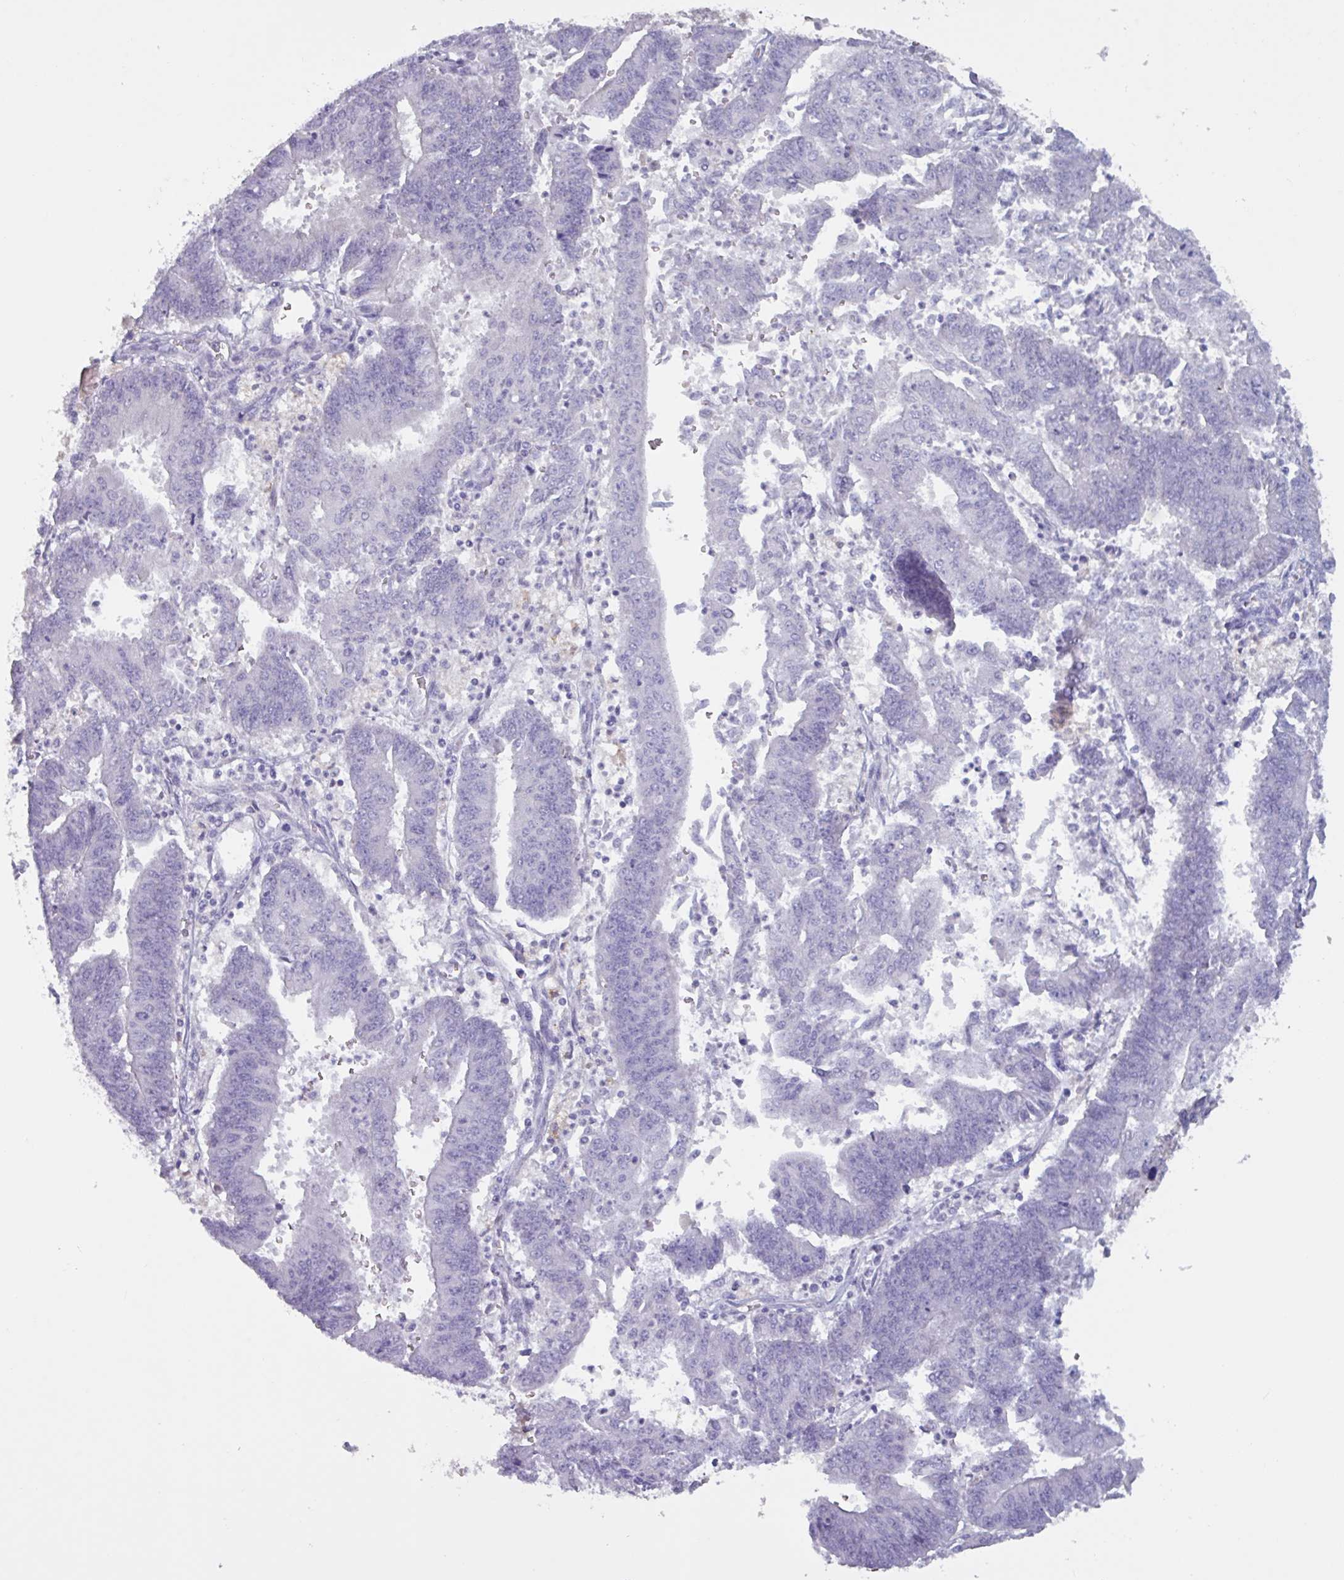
{"staining": {"intensity": "negative", "quantity": "none", "location": "none"}, "tissue": "endometrial cancer", "cell_type": "Tumor cells", "image_type": "cancer", "snomed": [{"axis": "morphology", "description": "Adenocarcinoma, NOS"}, {"axis": "topography", "description": "Endometrium"}], "caption": "Tumor cells show no significant positivity in endometrial adenocarcinoma. (Stains: DAB (3,3'-diaminobenzidine) immunohistochemistry with hematoxylin counter stain, Microscopy: brightfield microscopy at high magnification).", "gene": "OR2T10", "patient": {"sex": "female", "age": 73}}